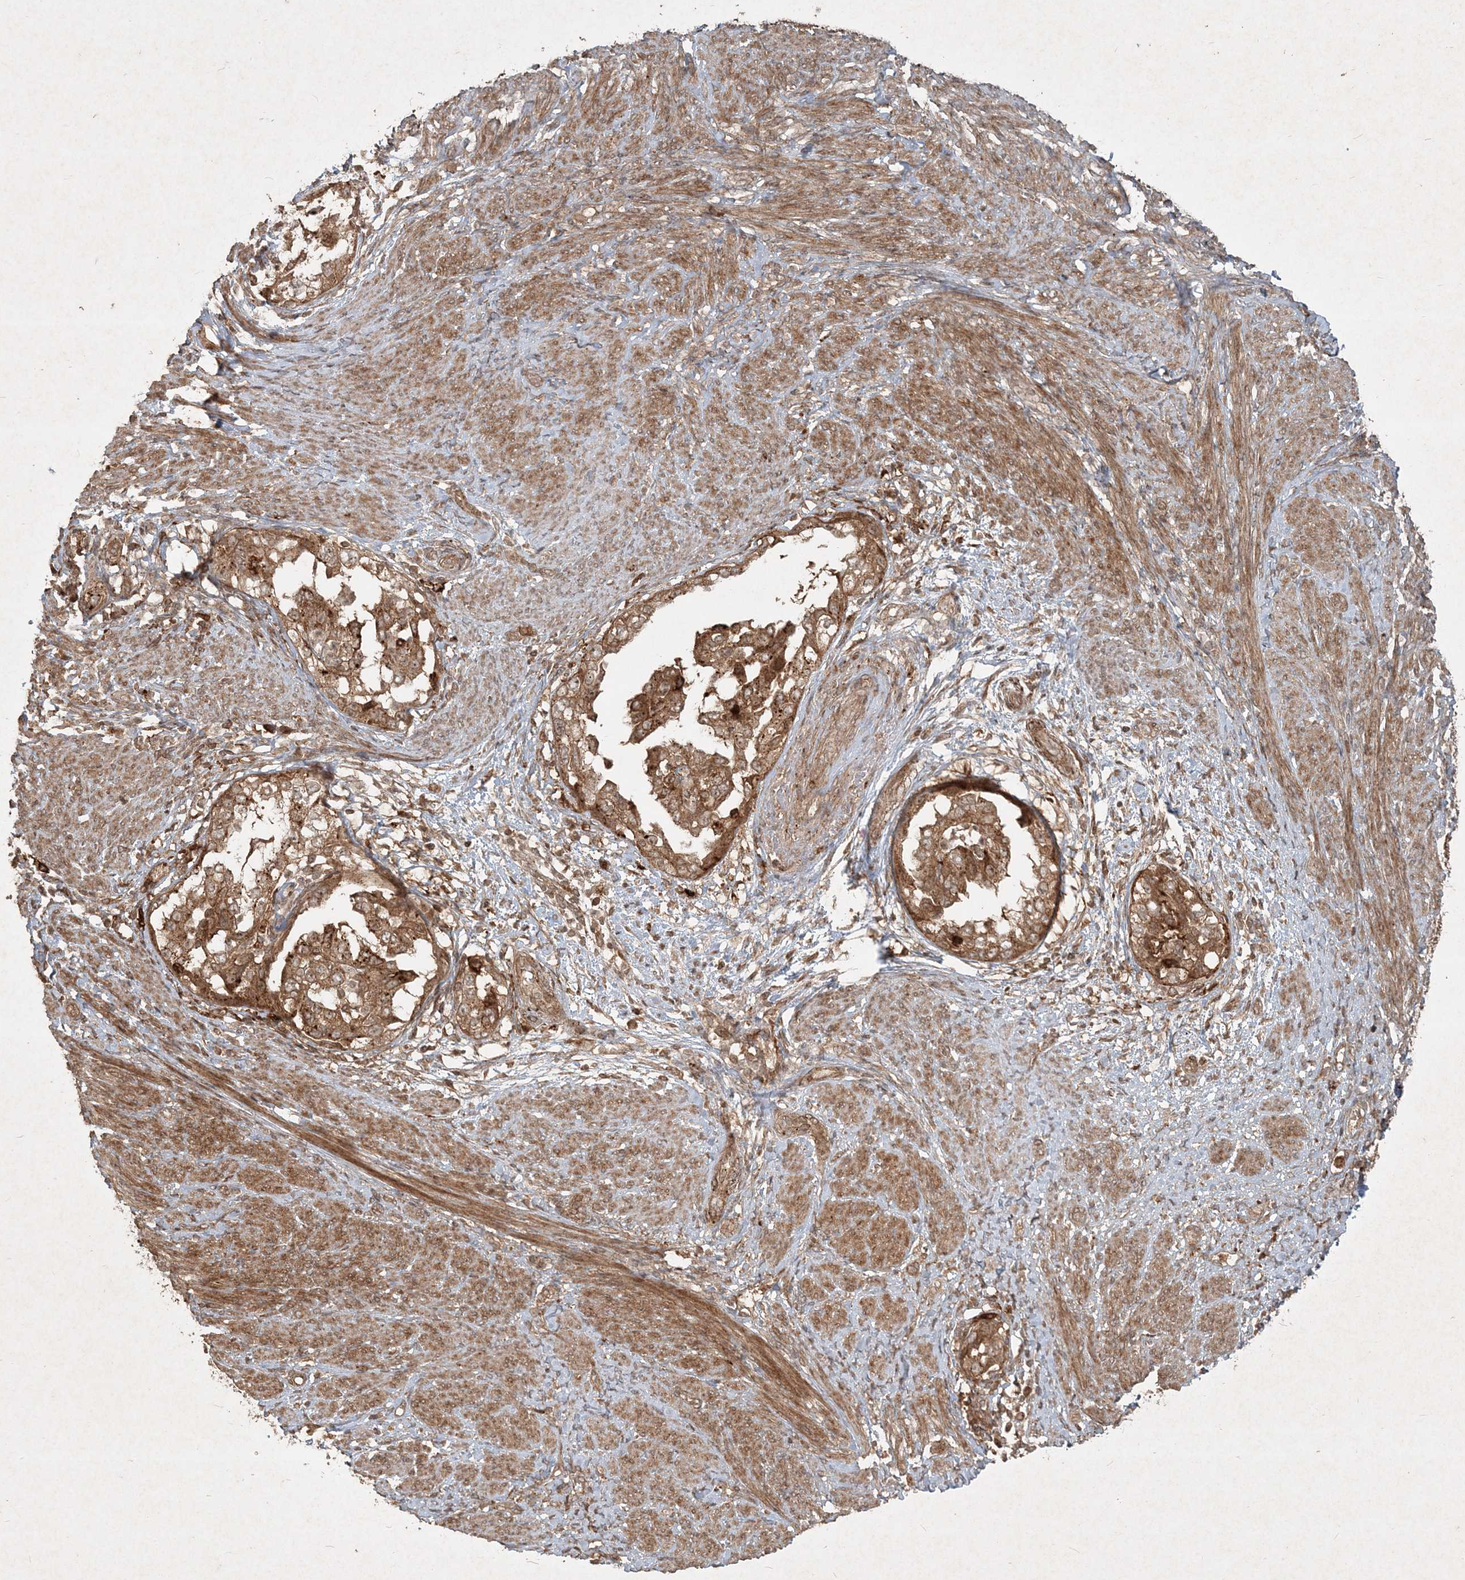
{"staining": {"intensity": "moderate", "quantity": ">75%", "location": "cytoplasmic/membranous"}, "tissue": "endometrial cancer", "cell_type": "Tumor cells", "image_type": "cancer", "snomed": [{"axis": "morphology", "description": "Adenocarcinoma, NOS"}, {"axis": "topography", "description": "Endometrium"}], "caption": "Adenocarcinoma (endometrial) tissue reveals moderate cytoplasmic/membranous staining in about >75% of tumor cells, visualized by immunohistochemistry.", "gene": "NARS1", "patient": {"sex": "female", "age": 85}}